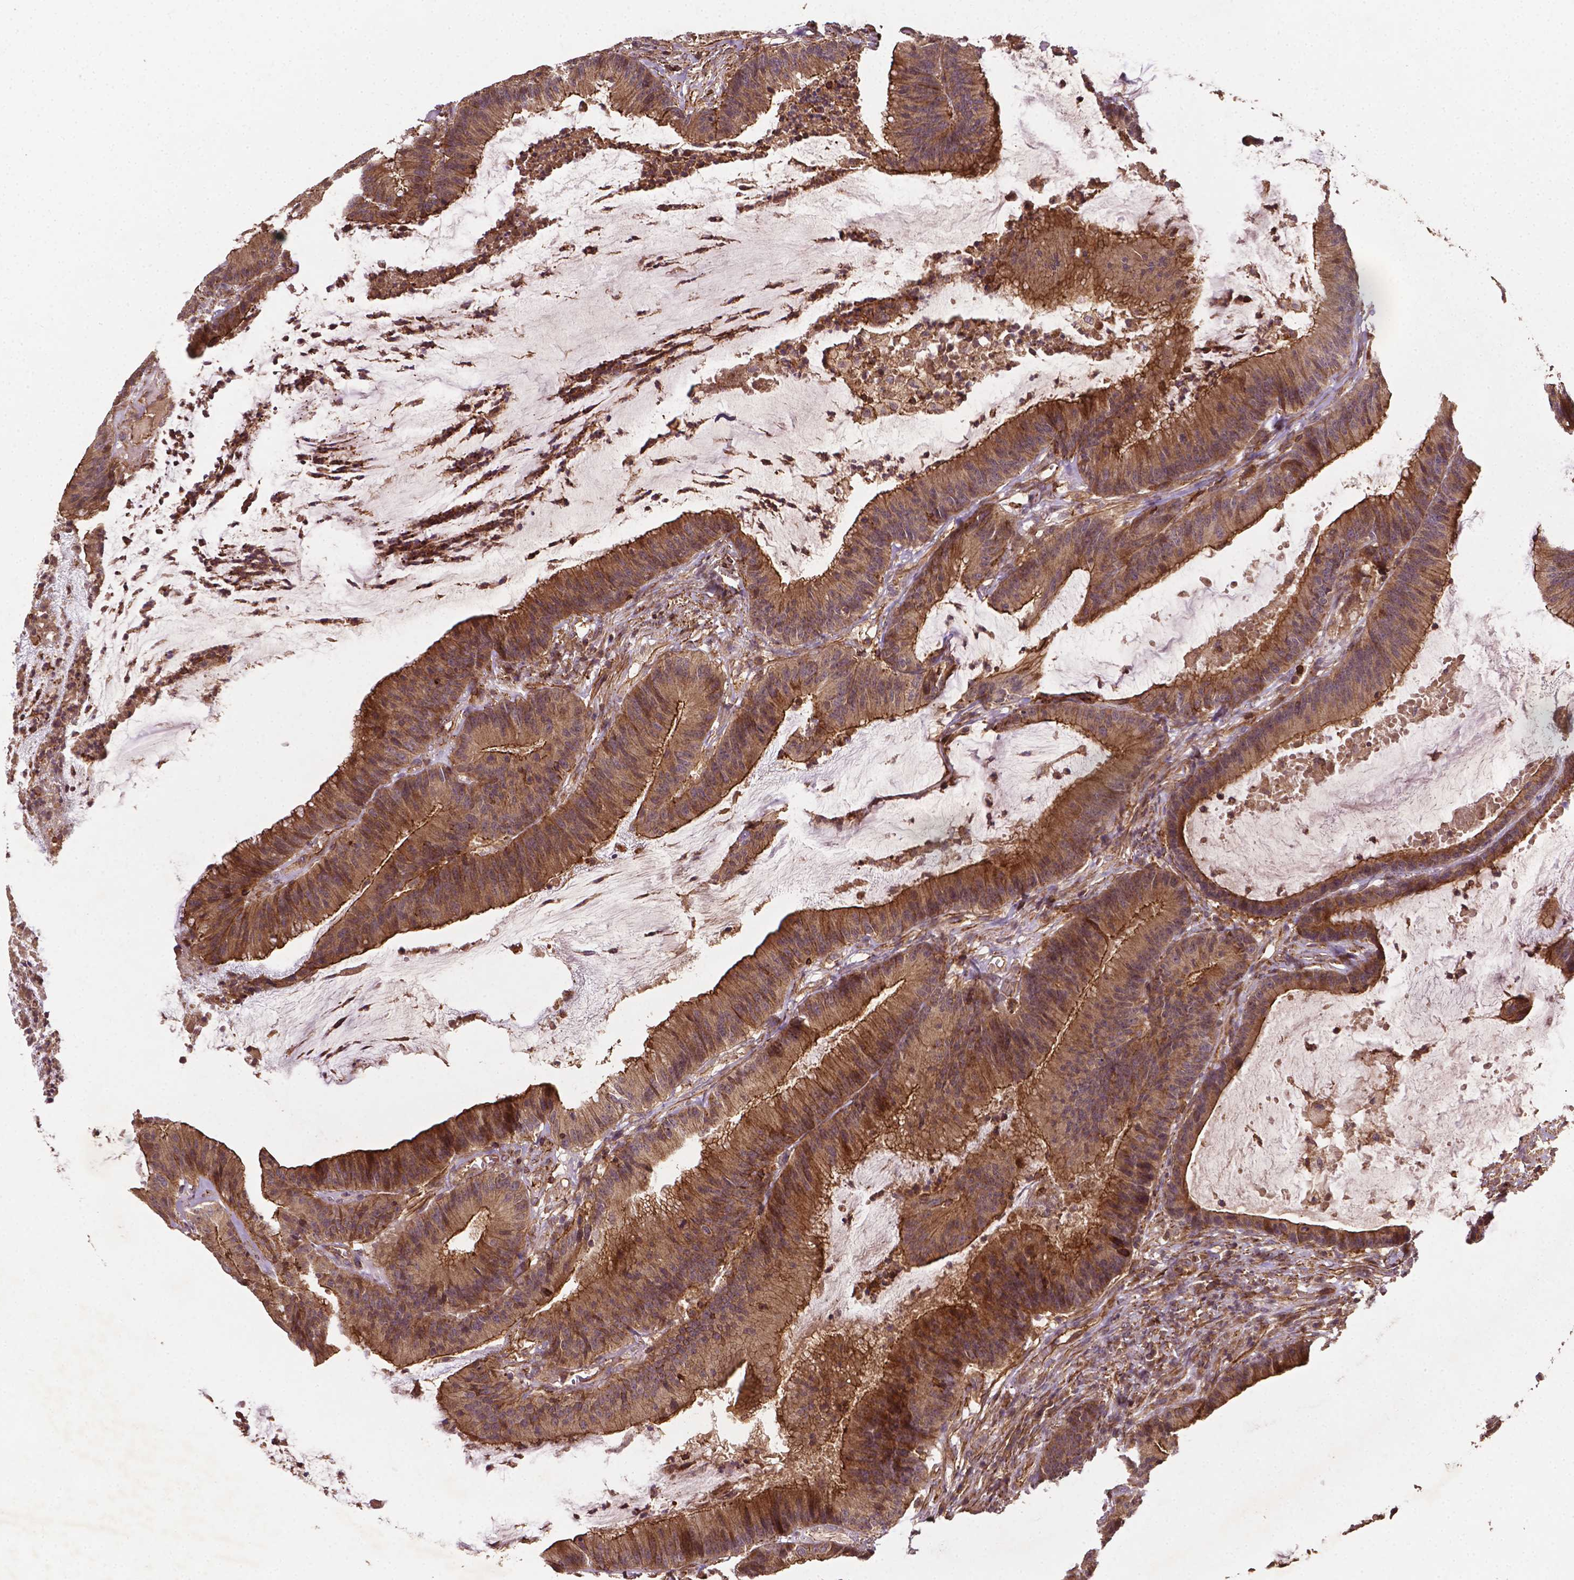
{"staining": {"intensity": "moderate", "quantity": ">75%", "location": "cytoplasmic/membranous"}, "tissue": "colorectal cancer", "cell_type": "Tumor cells", "image_type": "cancer", "snomed": [{"axis": "morphology", "description": "Adenocarcinoma, NOS"}, {"axis": "topography", "description": "Colon"}], "caption": "Tumor cells exhibit moderate cytoplasmic/membranous staining in about >75% of cells in colorectal adenocarcinoma. (DAB (3,3'-diaminobenzidine) IHC with brightfield microscopy, high magnification).", "gene": "ZMYND19", "patient": {"sex": "female", "age": 78}}